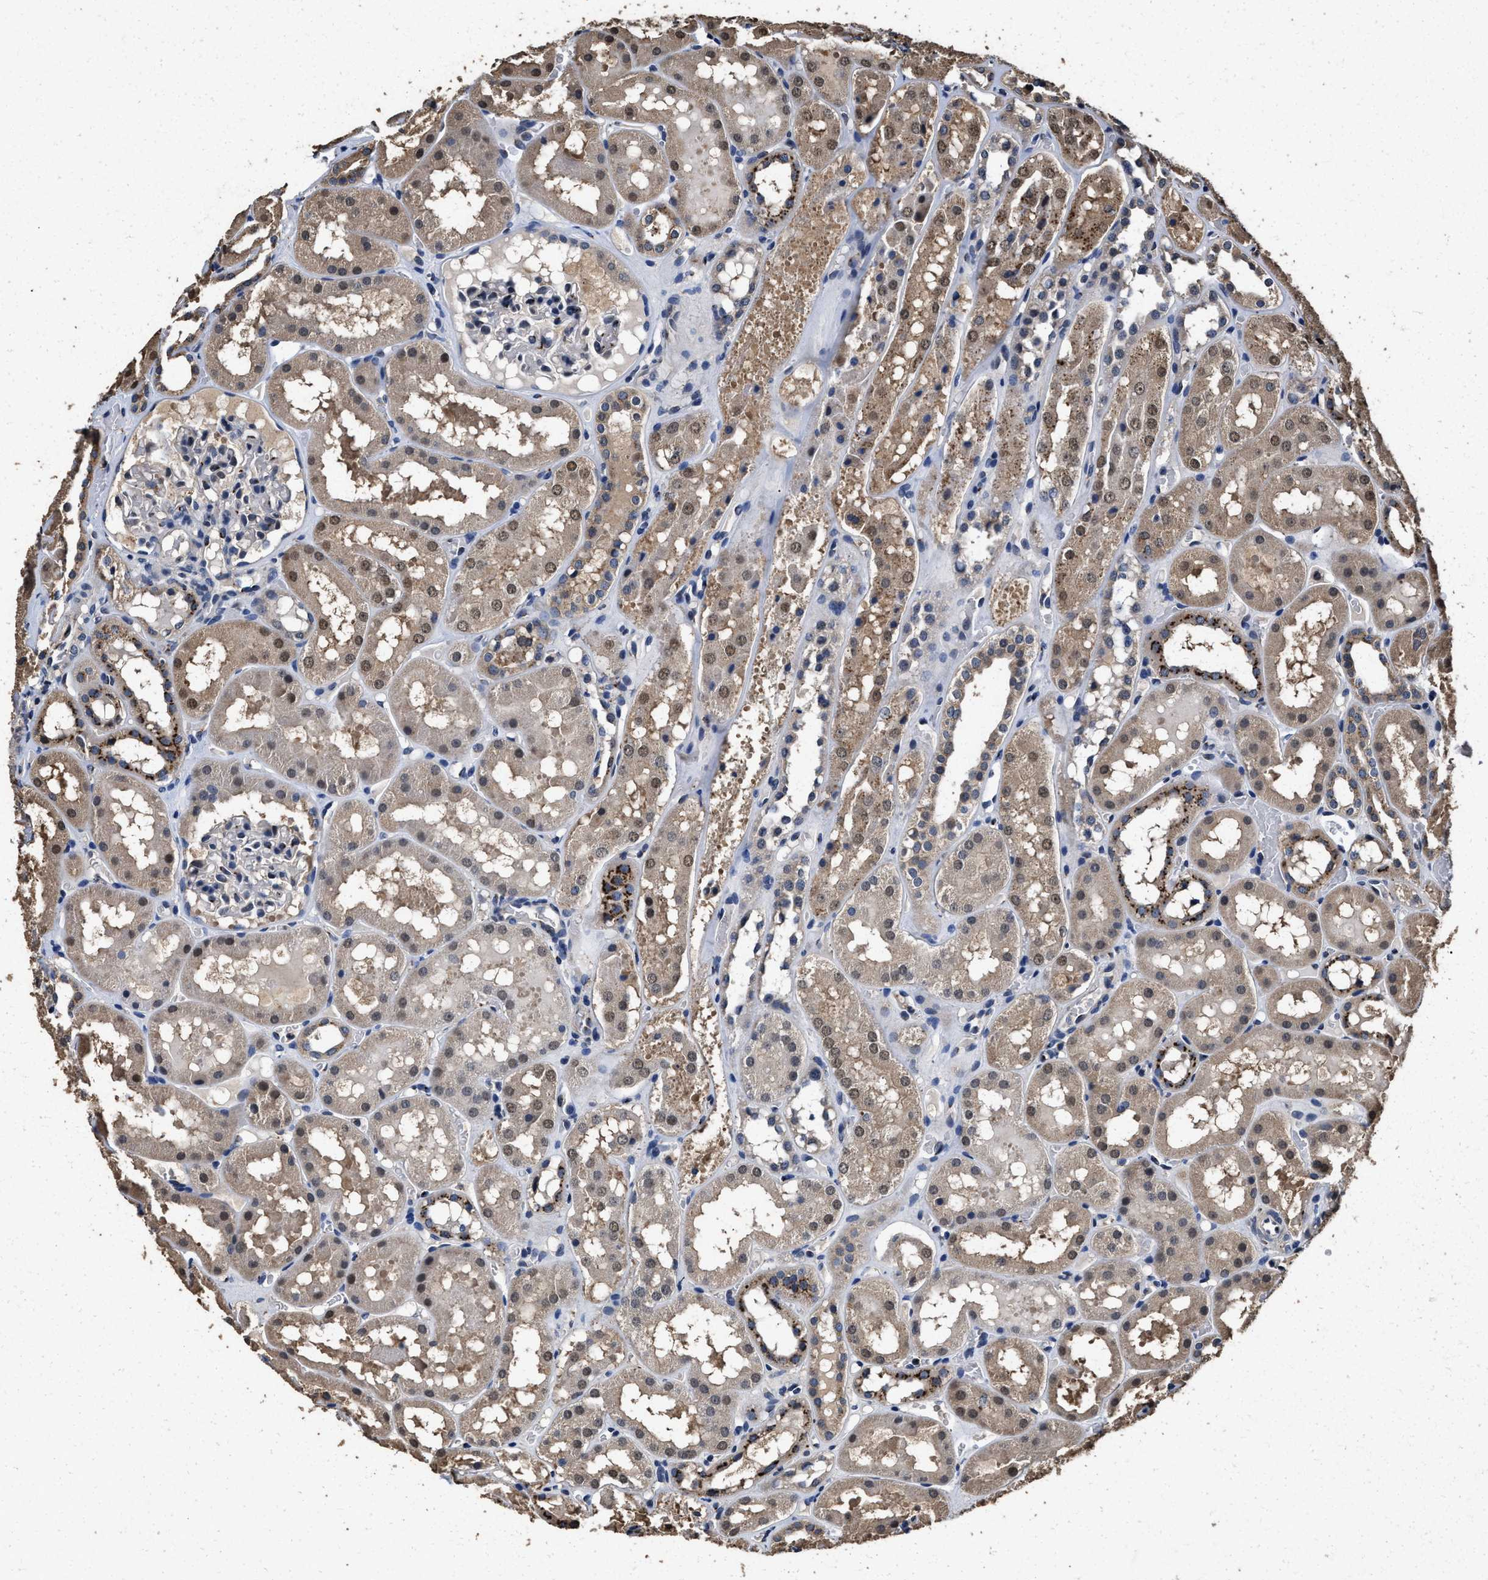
{"staining": {"intensity": "weak", "quantity": "<25%", "location": "nuclear"}, "tissue": "kidney", "cell_type": "Cells in glomeruli", "image_type": "normal", "snomed": [{"axis": "morphology", "description": "Normal tissue, NOS"}, {"axis": "topography", "description": "Kidney"}, {"axis": "topography", "description": "Urinary bladder"}], "caption": "Immunohistochemistry (IHC) of unremarkable human kidney displays no staining in cells in glomeruli. (Brightfield microscopy of DAB (3,3'-diaminobenzidine) immunohistochemistry at high magnification).", "gene": "TPST2", "patient": {"sex": "male", "age": 16}}